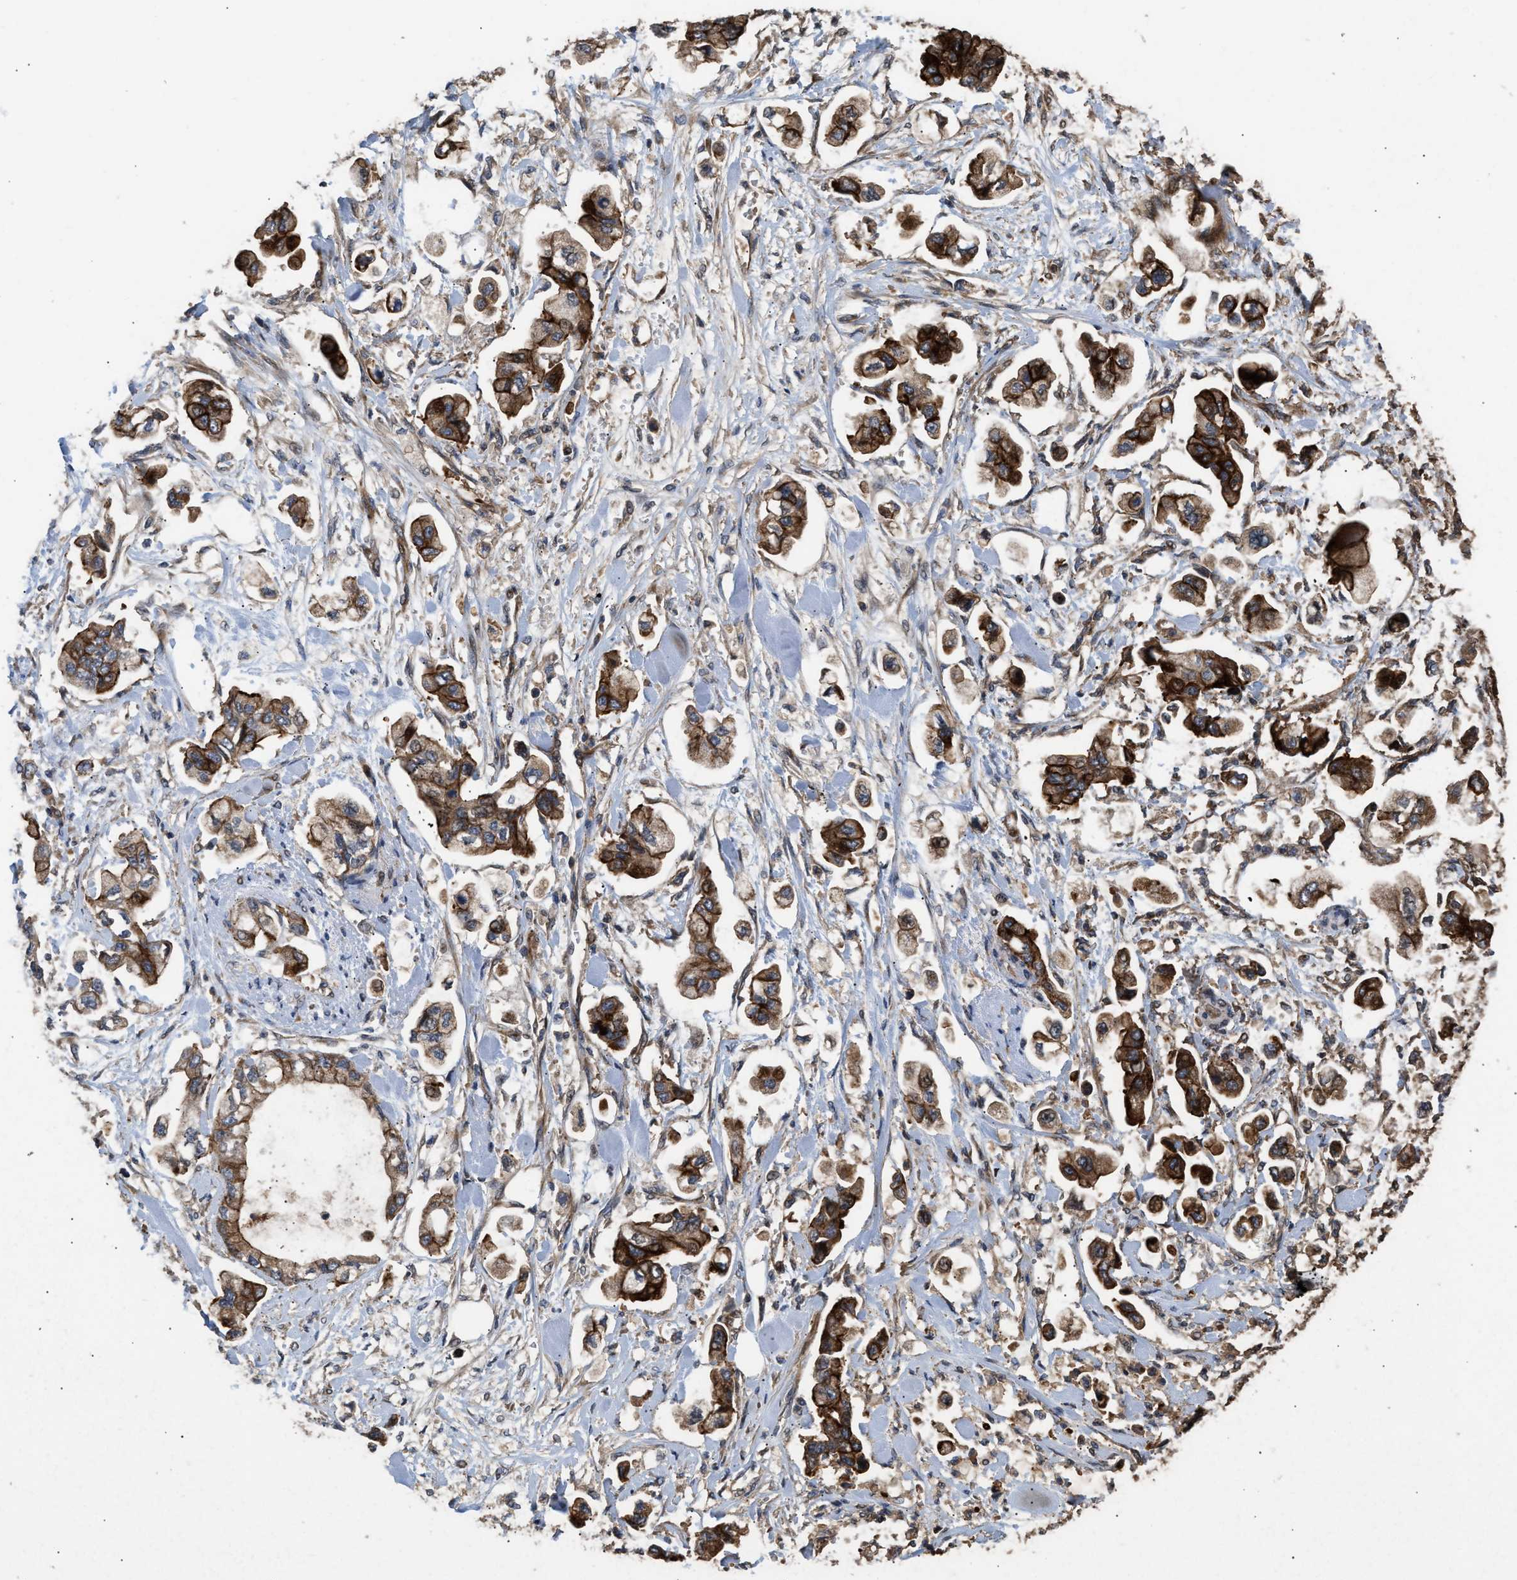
{"staining": {"intensity": "strong", "quantity": ">75%", "location": "cytoplasmic/membranous"}, "tissue": "stomach cancer", "cell_type": "Tumor cells", "image_type": "cancer", "snomed": [{"axis": "morphology", "description": "Adenocarcinoma, NOS"}, {"axis": "topography", "description": "Stomach"}], "caption": "Protein expression analysis of human stomach cancer reveals strong cytoplasmic/membranous positivity in approximately >75% of tumor cells.", "gene": "STAU1", "patient": {"sex": "male", "age": 62}}